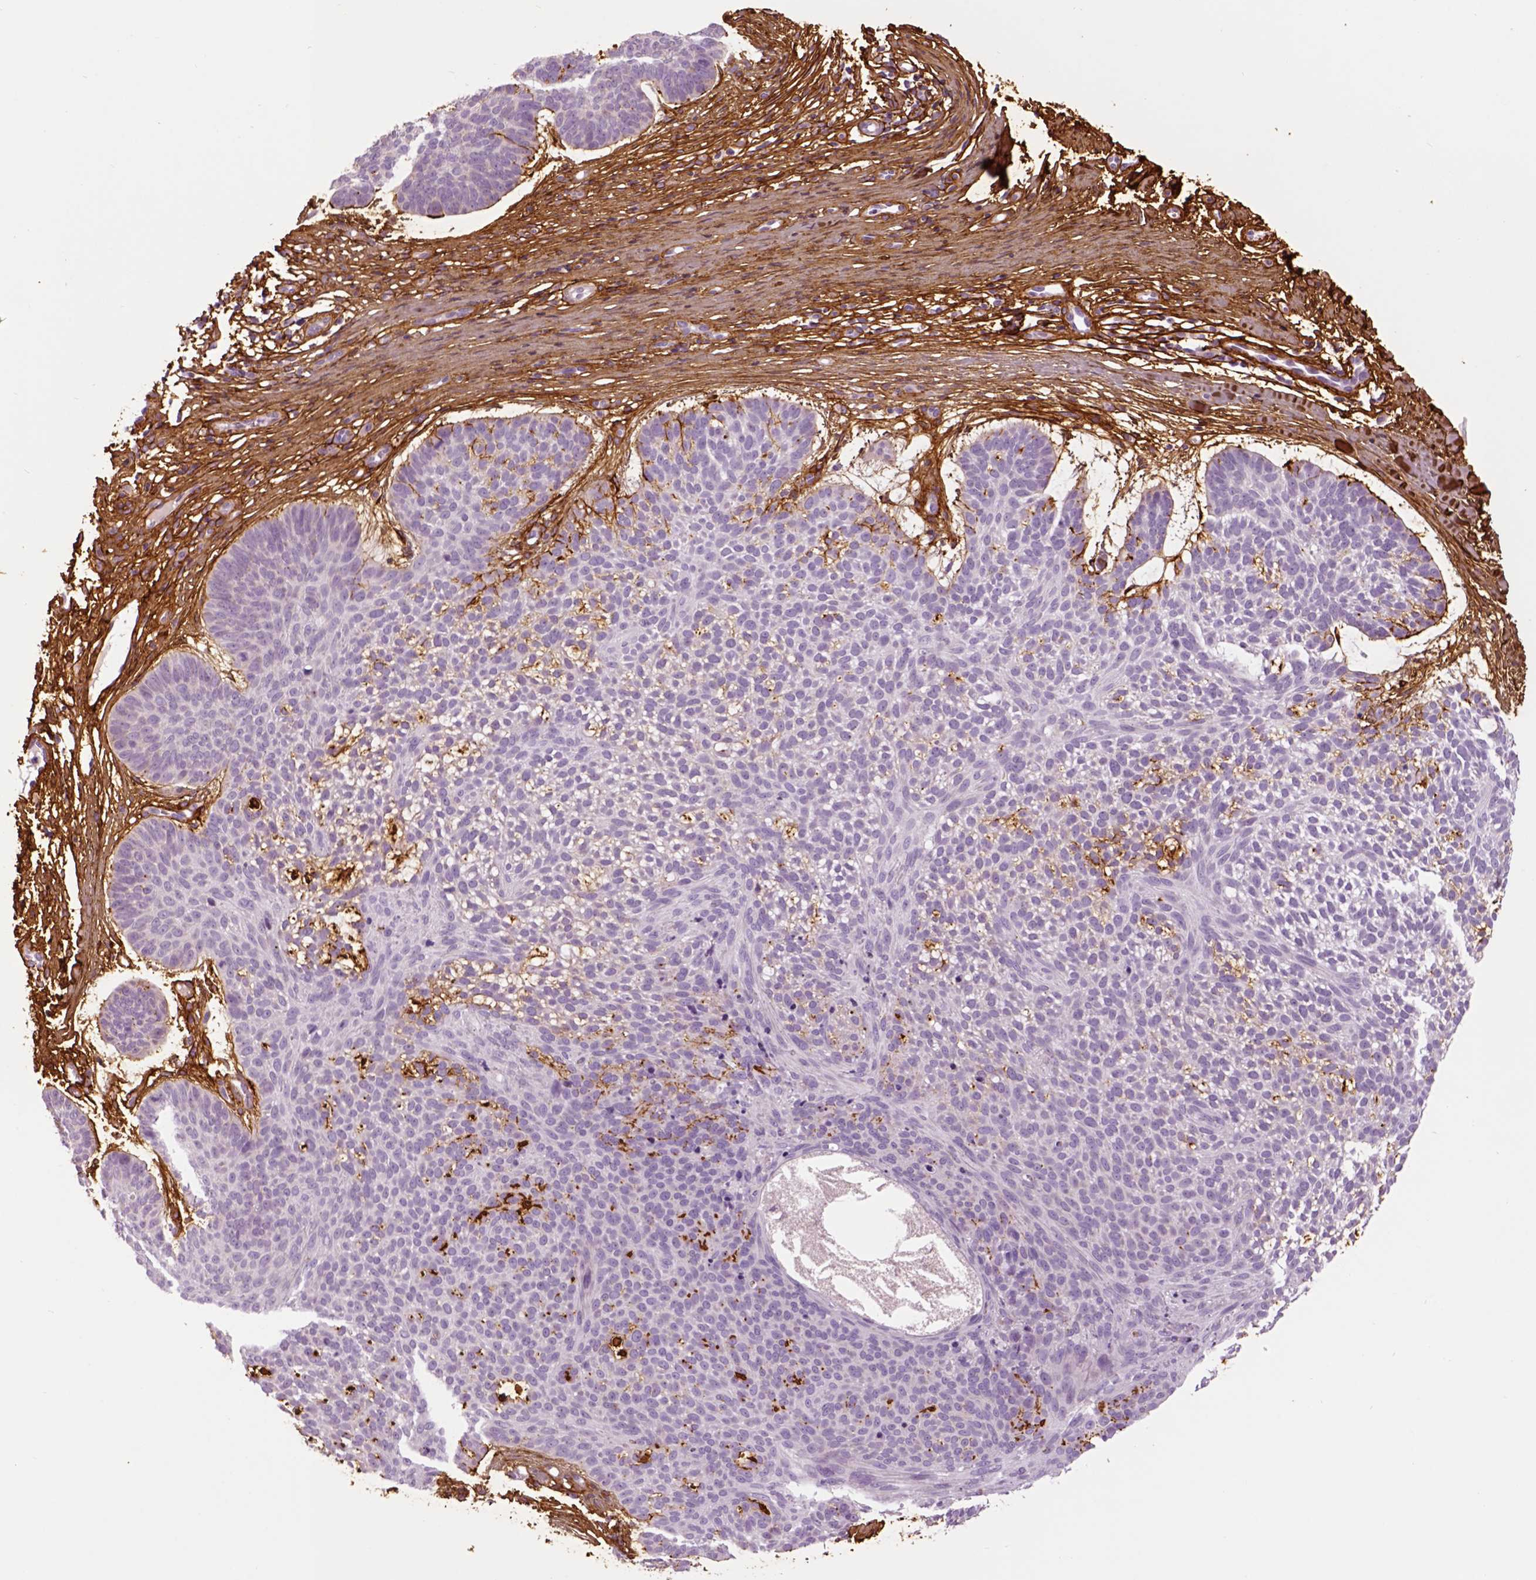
{"staining": {"intensity": "negative", "quantity": "none", "location": "none"}, "tissue": "skin cancer", "cell_type": "Tumor cells", "image_type": "cancer", "snomed": [{"axis": "morphology", "description": "Basal cell carcinoma"}, {"axis": "topography", "description": "Skin"}], "caption": "Tumor cells show no significant protein expression in skin basal cell carcinoma. (DAB IHC, high magnification).", "gene": "COL6A2", "patient": {"sex": "male", "age": 64}}